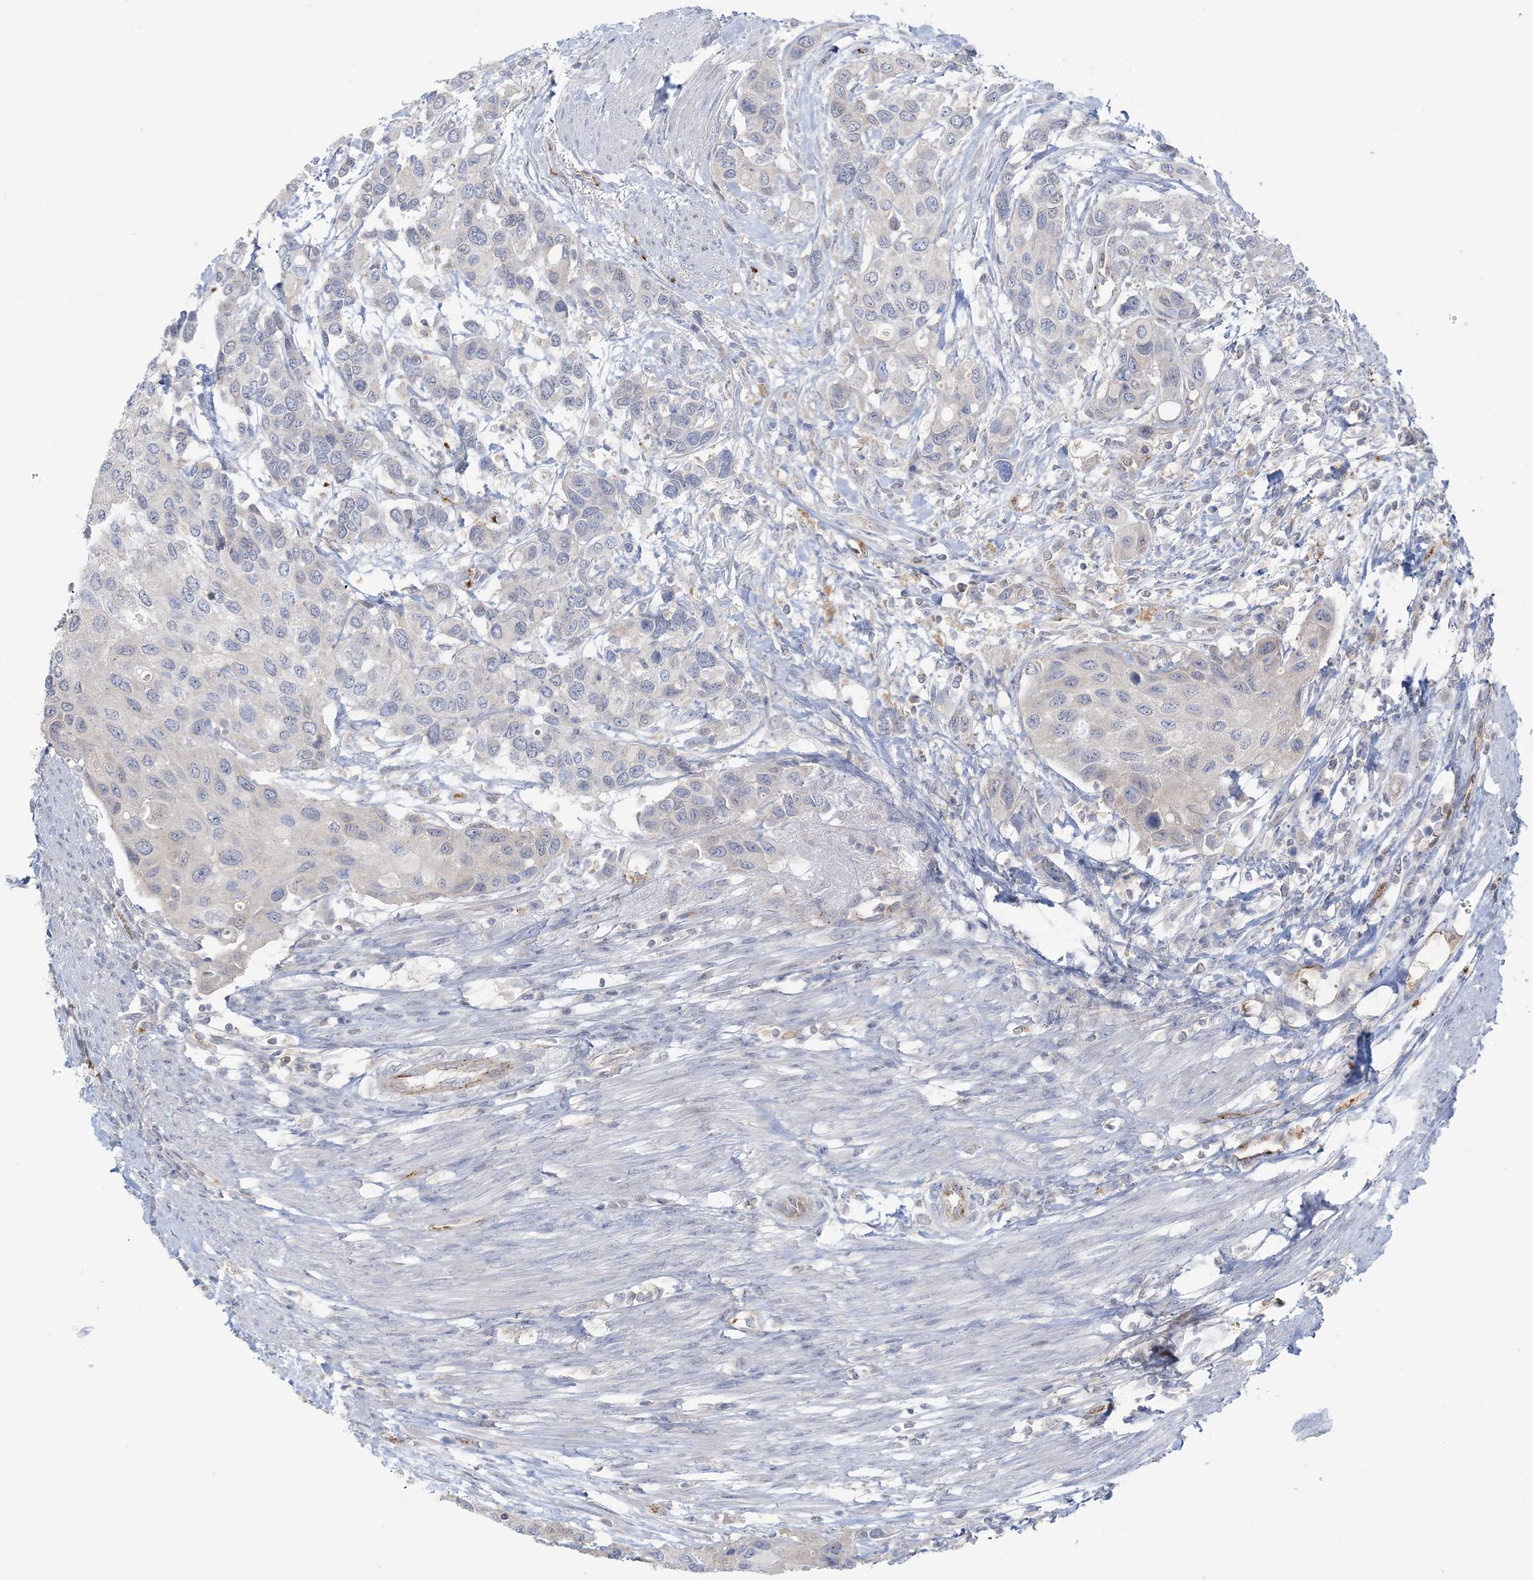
{"staining": {"intensity": "negative", "quantity": "none", "location": "none"}, "tissue": "urothelial cancer", "cell_type": "Tumor cells", "image_type": "cancer", "snomed": [{"axis": "morphology", "description": "Normal tissue, NOS"}, {"axis": "morphology", "description": "Urothelial carcinoma, High grade"}, {"axis": "topography", "description": "Vascular tissue"}, {"axis": "topography", "description": "Urinary bladder"}], "caption": "Histopathology image shows no protein expression in tumor cells of urothelial cancer tissue.", "gene": "INPP1", "patient": {"sex": "female", "age": 56}}